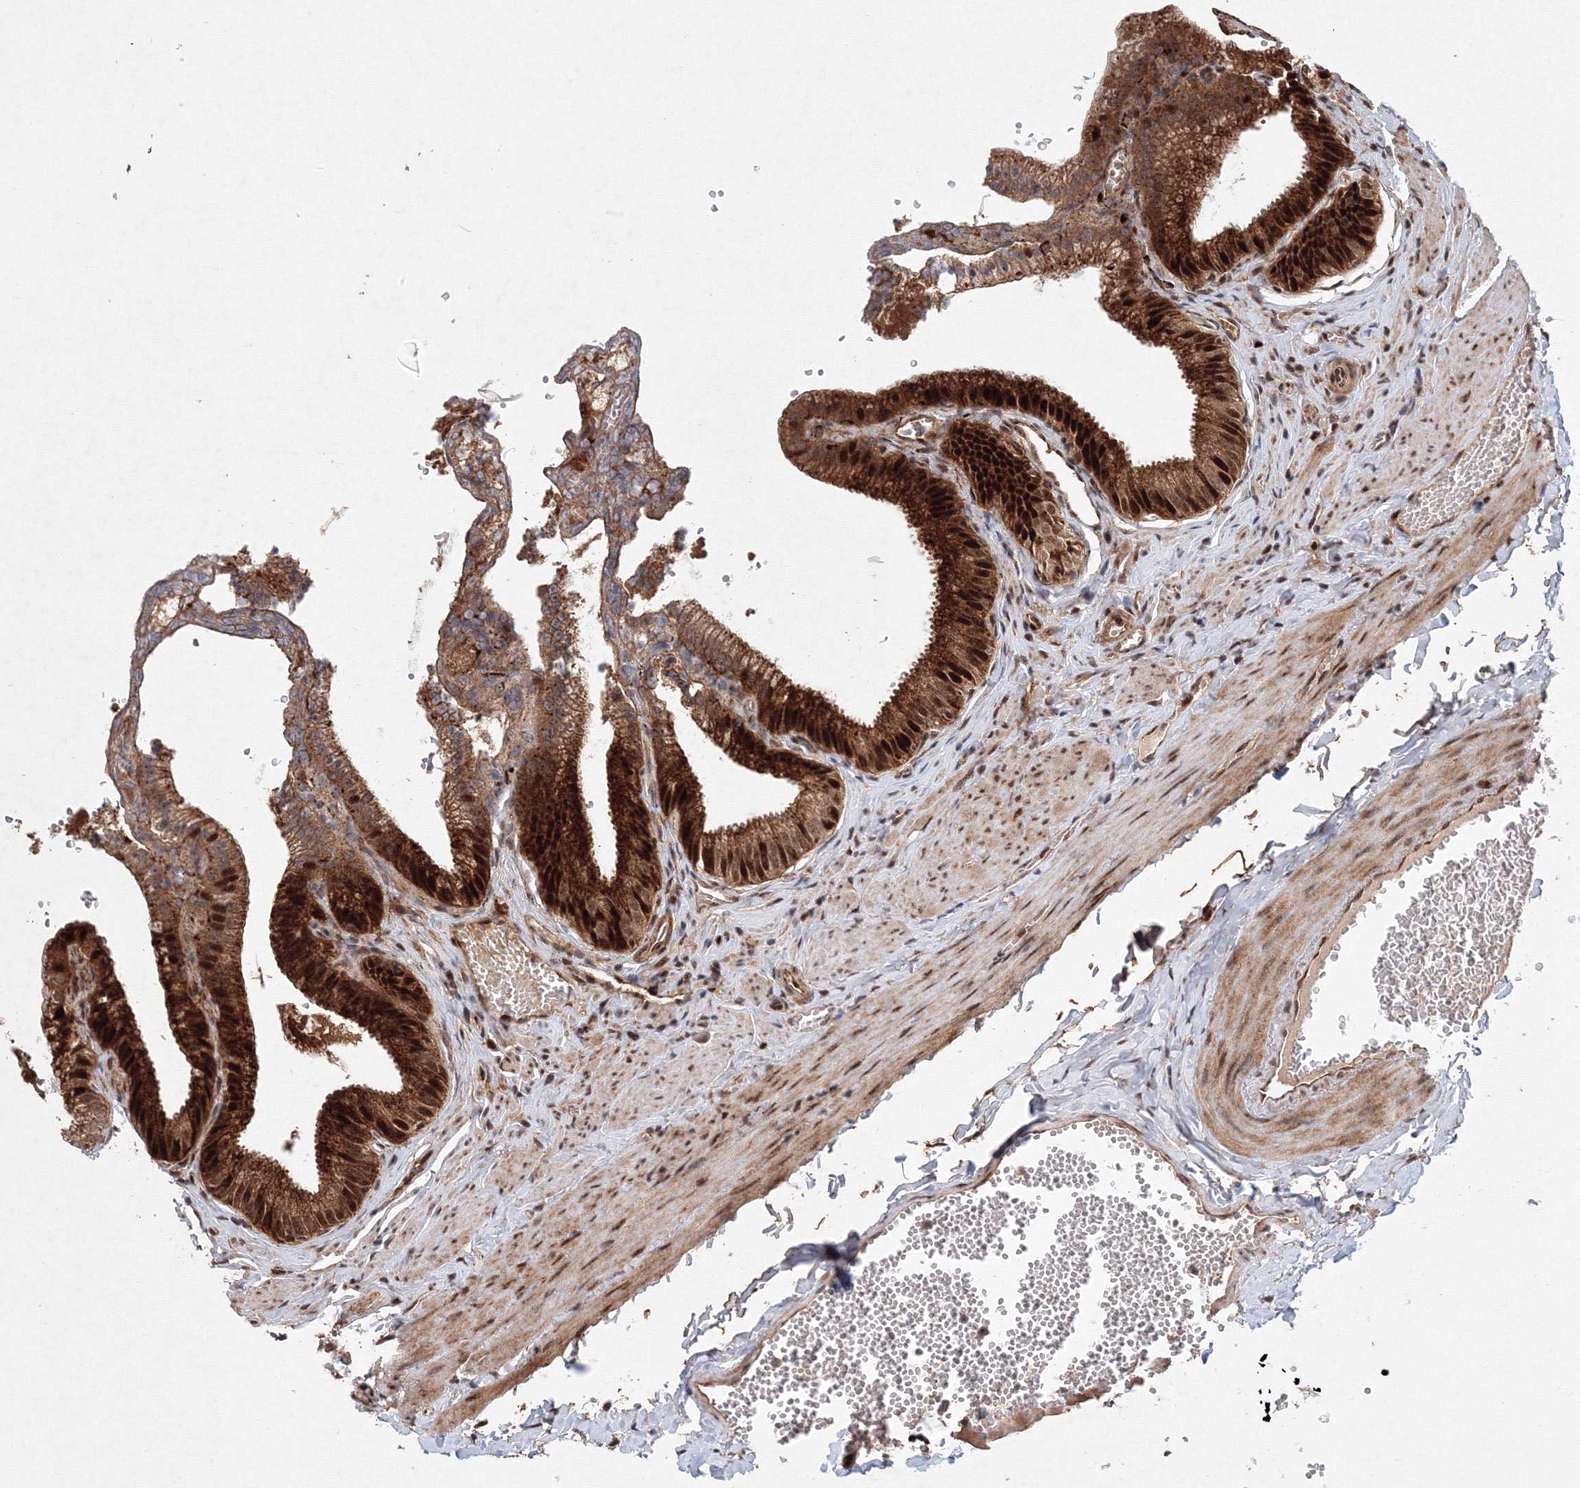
{"staining": {"intensity": "strong", "quantity": ">75%", "location": "cytoplasmic/membranous,nuclear"}, "tissue": "gallbladder", "cell_type": "Glandular cells", "image_type": "normal", "snomed": [{"axis": "morphology", "description": "Normal tissue, NOS"}, {"axis": "topography", "description": "Gallbladder"}], "caption": "High-magnification brightfield microscopy of benign gallbladder stained with DAB (3,3'-diaminobenzidine) (brown) and counterstained with hematoxylin (blue). glandular cells exhibit strong cytoplasmic/membranous,nuclear expression is appreciated in approximately>75% of cells.", "gene": "ANKAR", "patient": {"sex": "male", "age": 38}}